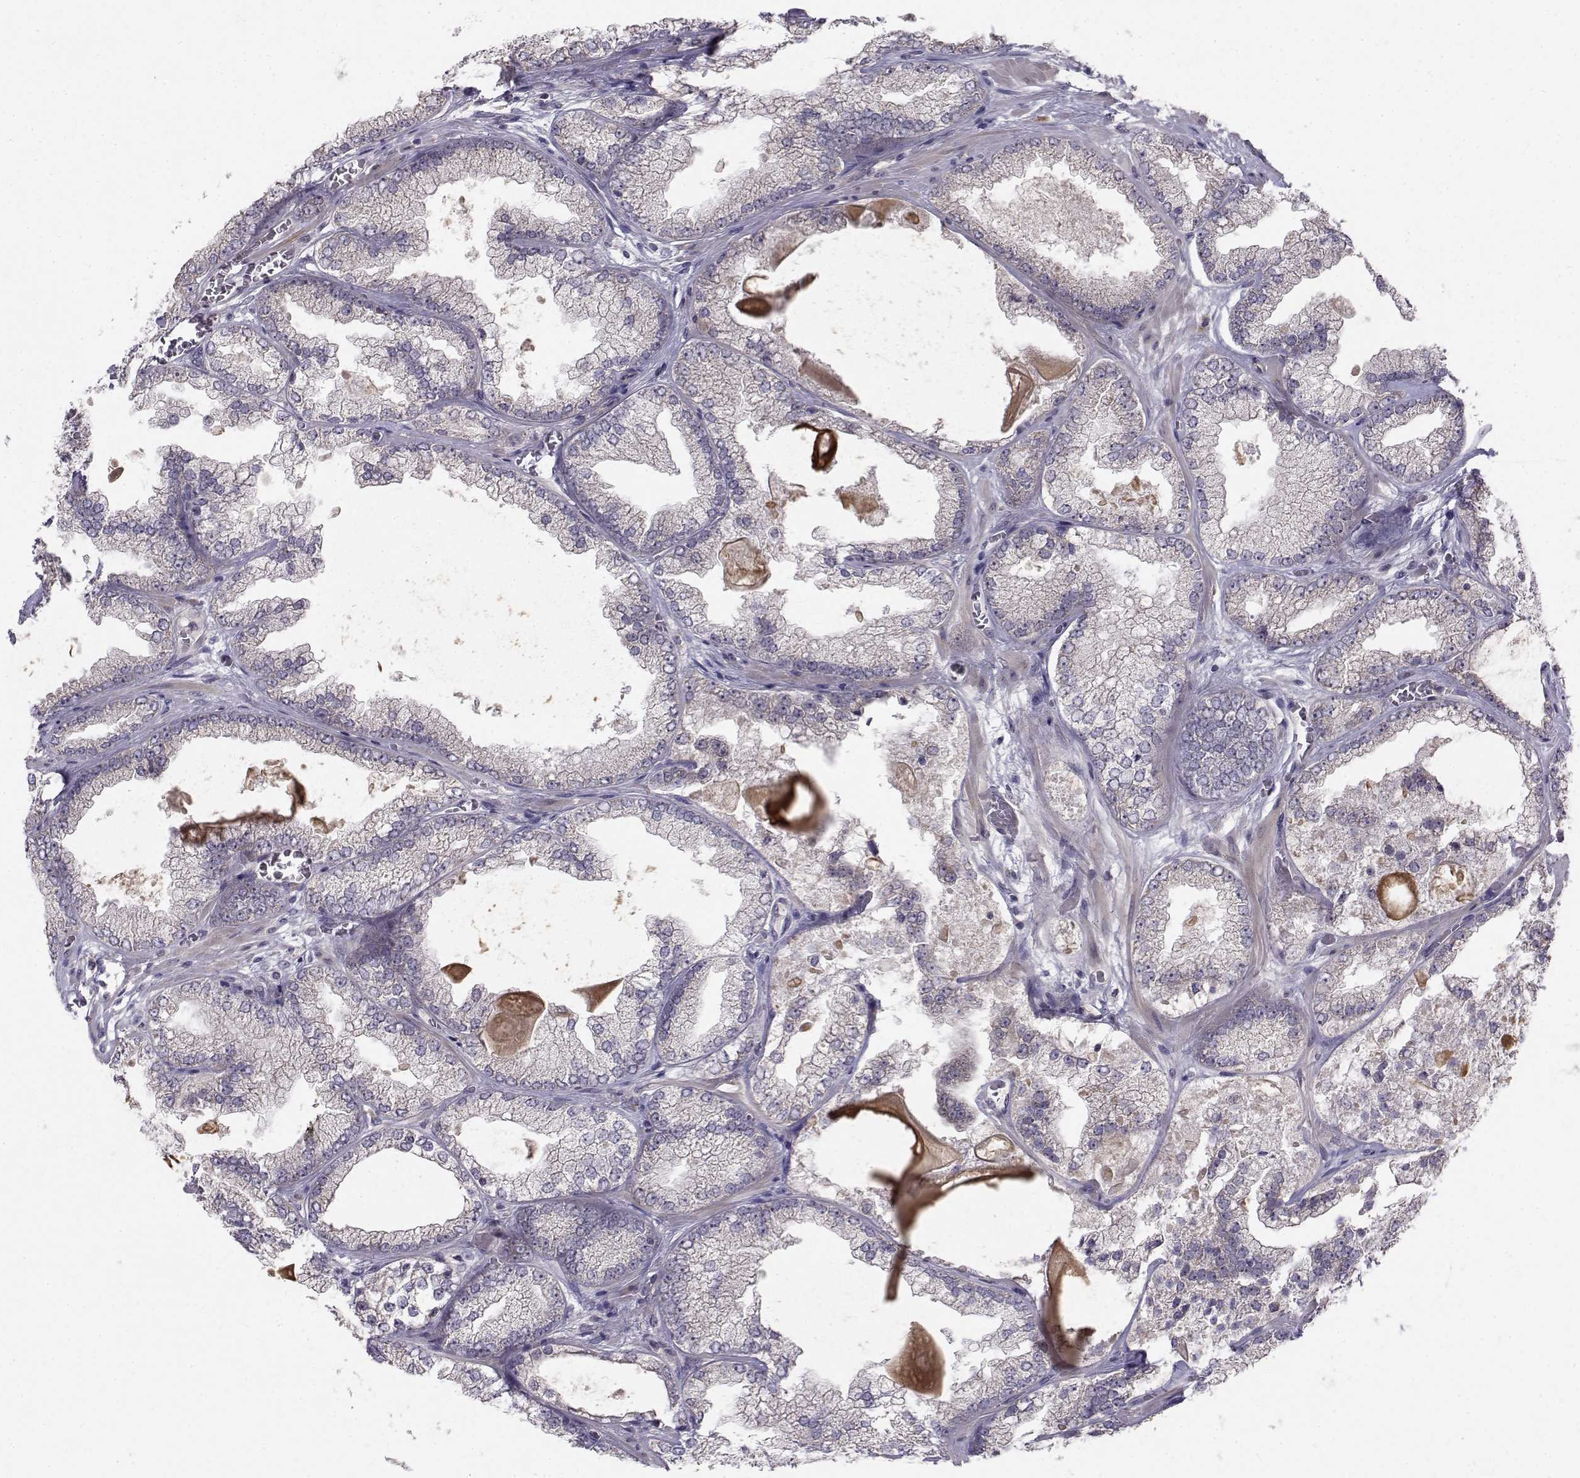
{"staining": {"intensity": "negative", "quantity": "none", "location": "none"}, "tissue": "prostate cancer", "cell_type": "Tumor cells", "image_type": "cancer", "snomed": [{"axis": "morphology", "description": "Adenocarcinoma, Low grade"}, {"axis": "topography", "description": "Prostate"}], "caption": "This photomicrograph is of prostate low-grade adenocarcinoma stained with immunohistochemistry (IHC) to label a protein in brown with the nuclei are counter-stained blue. There is no positivity in tumor cells.", "gene": "PEX5L", "patient": {"sex": "male", "age": 57}}